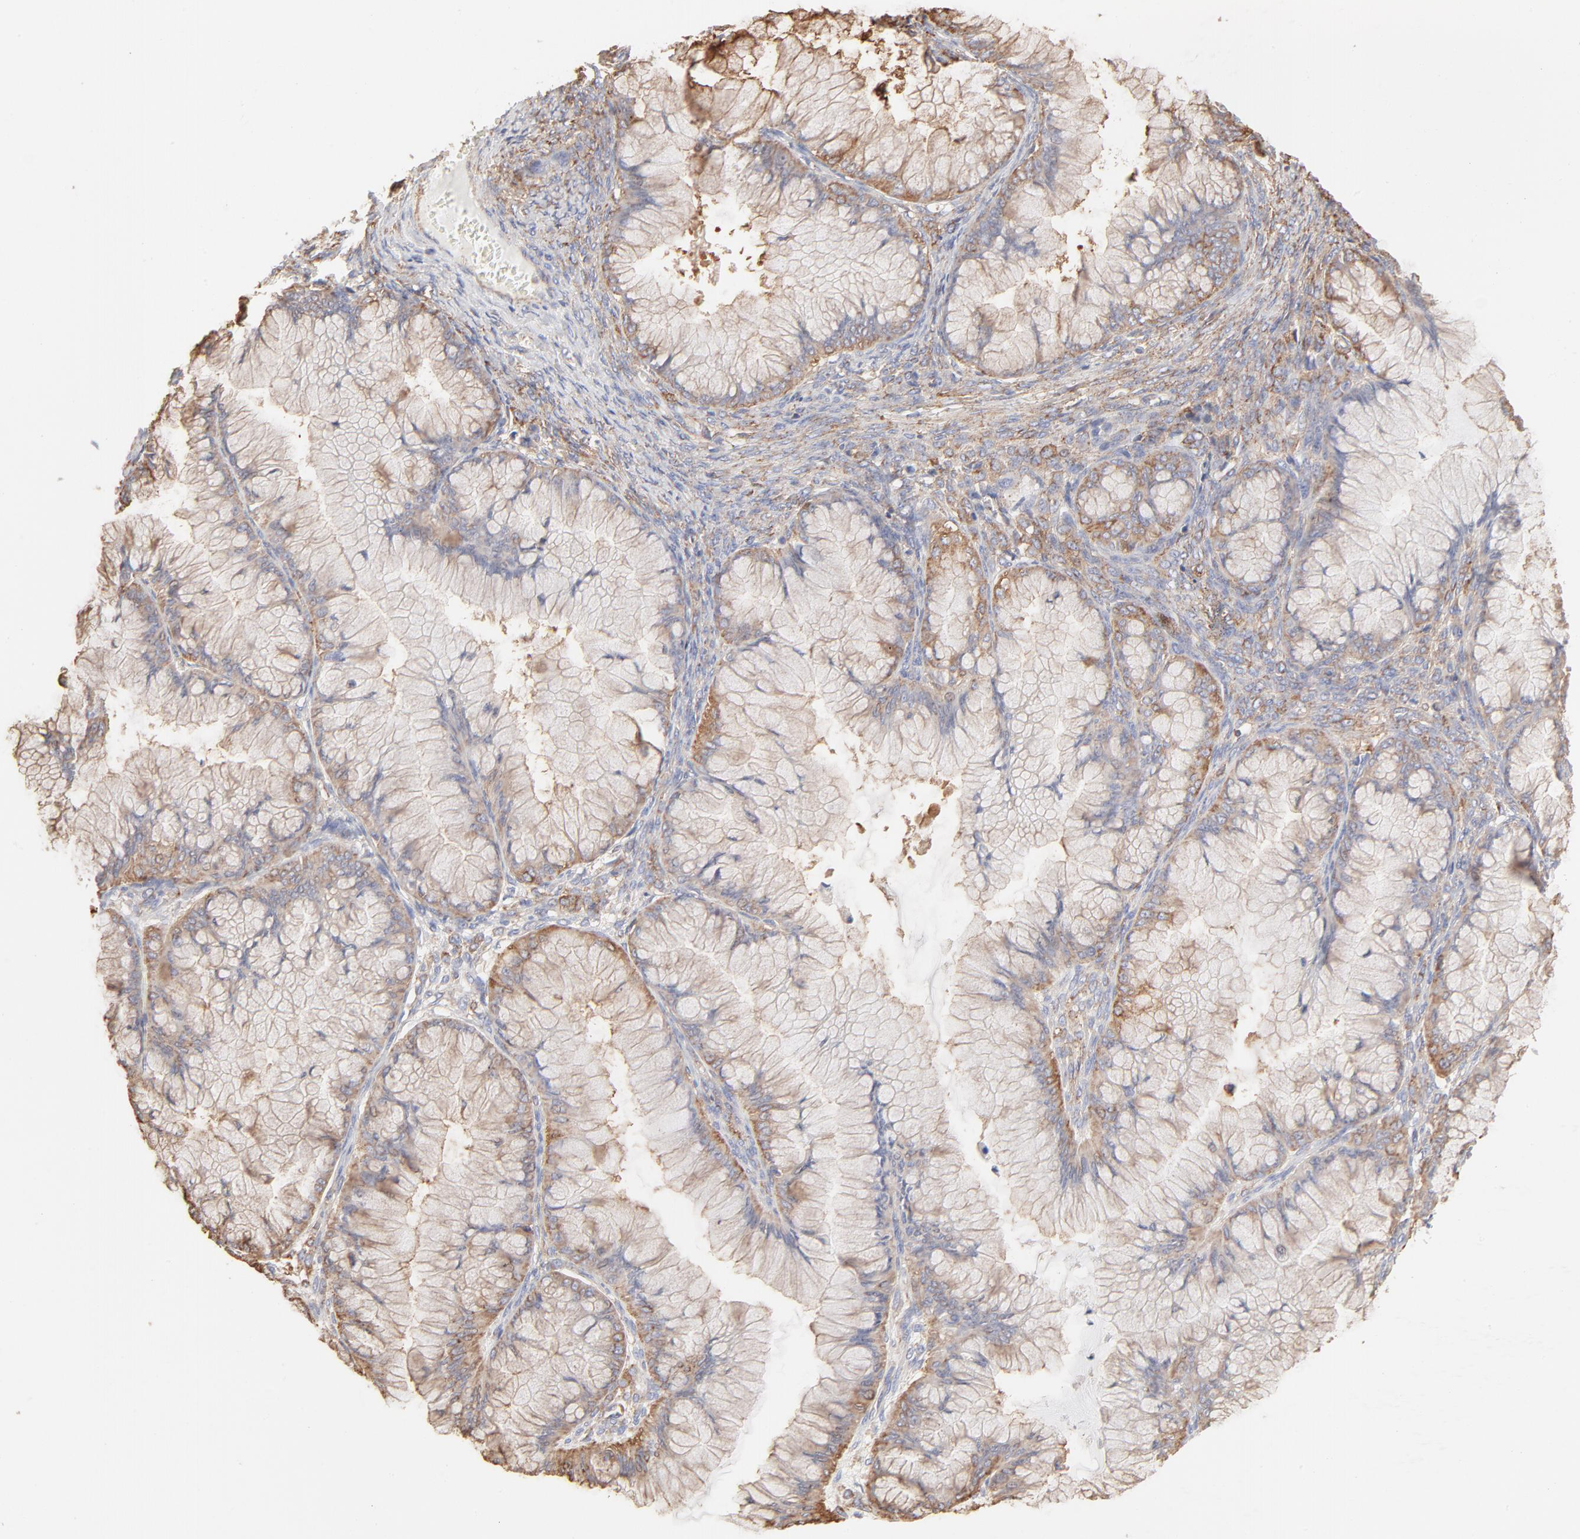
{"staining": {"intensity": "moderate", "quantity": ">75%", "location": "cytoplasmic/membranous"}, "tissue": "ovarian cancer", "cell_type": "Tumor cells", "image_type": "cancer", "snomed": [{"axis": "morphology", "description": "Cystadenocarcinoma, mucinous, NOS"}, {"axis": "topography", "description": "Ovary"}], "caption": "IHC of human ovarian cancer (mucinous cystadenocarcinoma) shows medium levels of moderate cytoplasmic/membranous expression in about >75% of tumor cells.", "gene": "CLTB", "patient": {"sex": "female", "age": 63}}